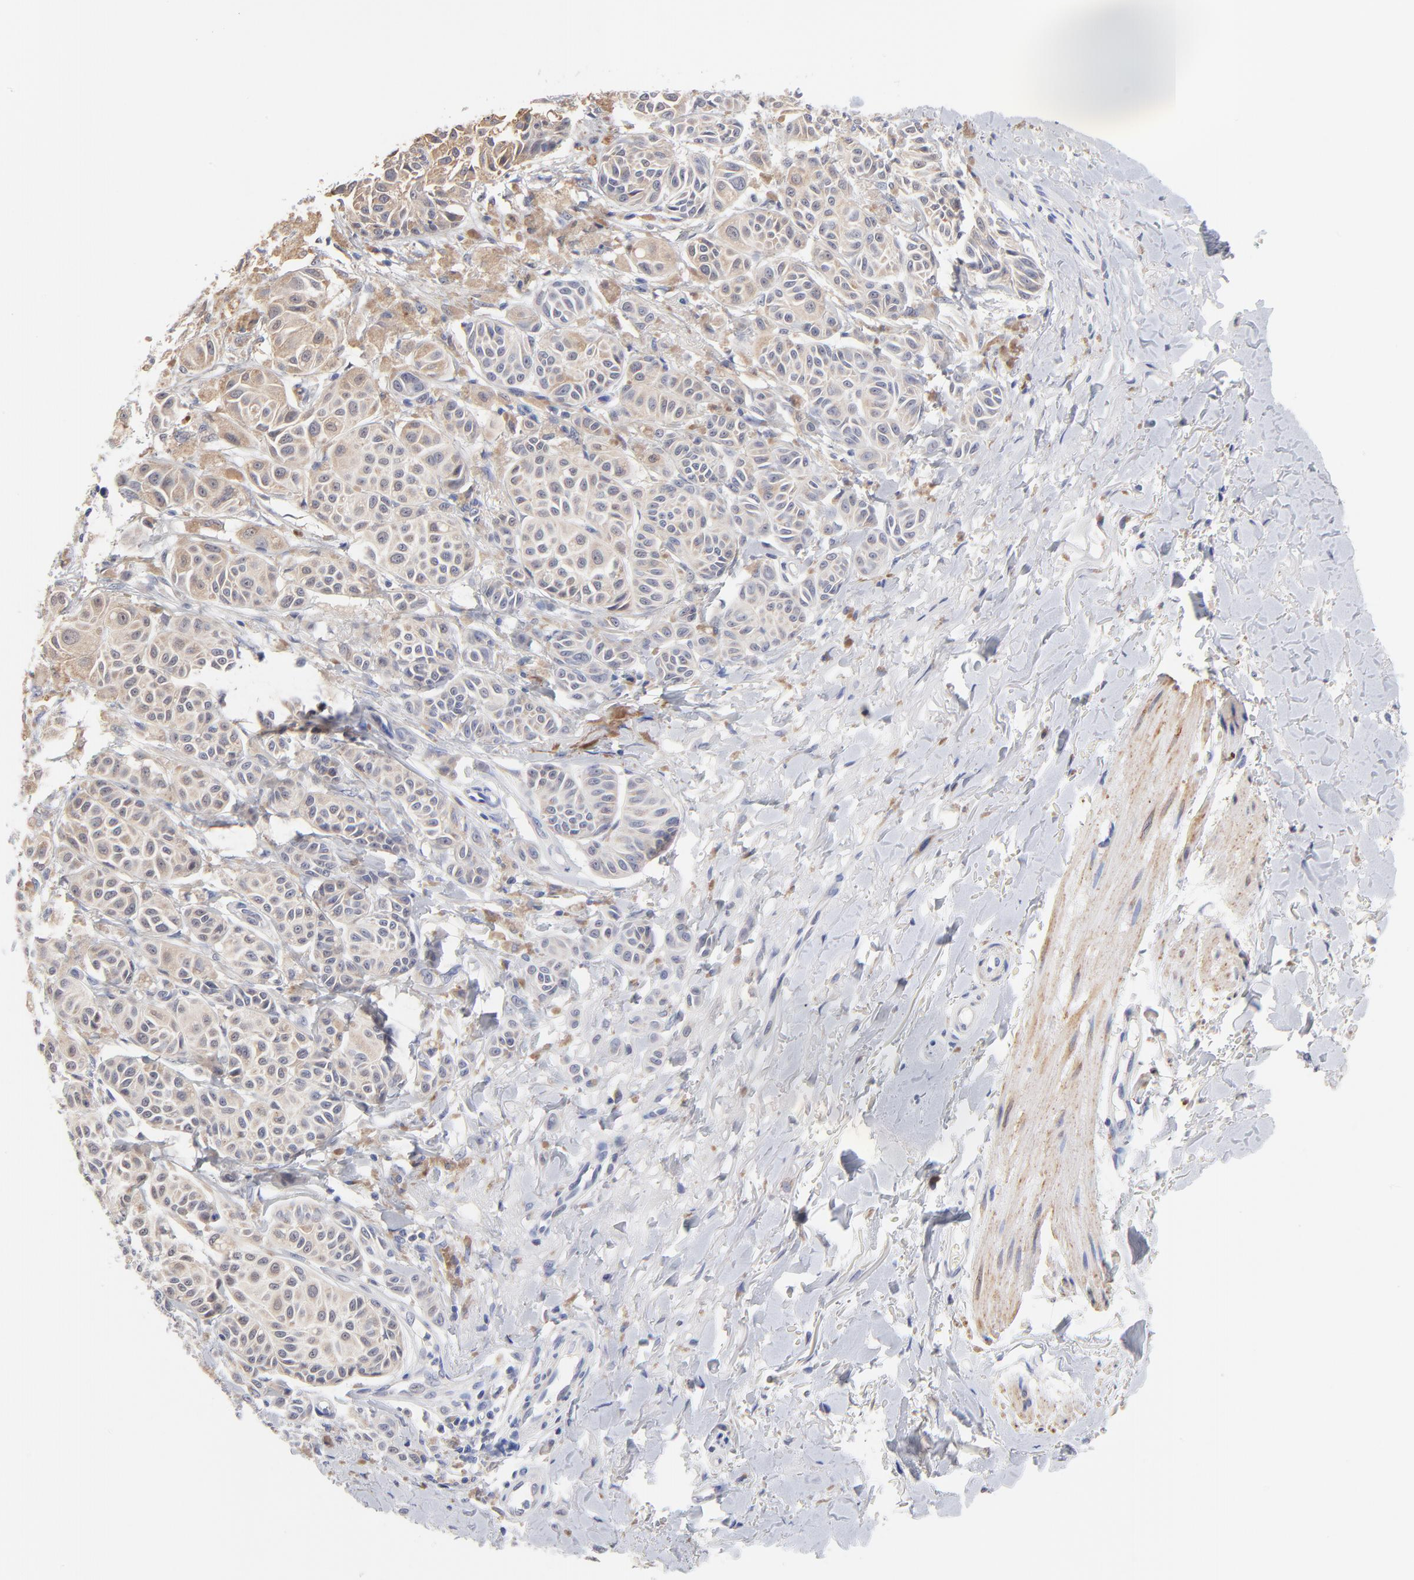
{"staining": {"intensity": "moderate", "quantity": "25%-75%", "location": "cytoplasmic/membranous"}, "tissue": "melanoma", "cell_type": "Tumor cells", "image_type": "cancer", "snomed": [{"axis": "morphology", "description": "Malignant melanoma, NOS"}, {"axis": "topography", "description": "Skin"}], "caption": "Approximately 25%-75% of tumor cells in melanoma show moderate cytoplasmic/membranous protein positivity as visualized by brown immunohistochemical staining.", "gene": "TWNK", "patient": {"sex": "male", "age": 76}}